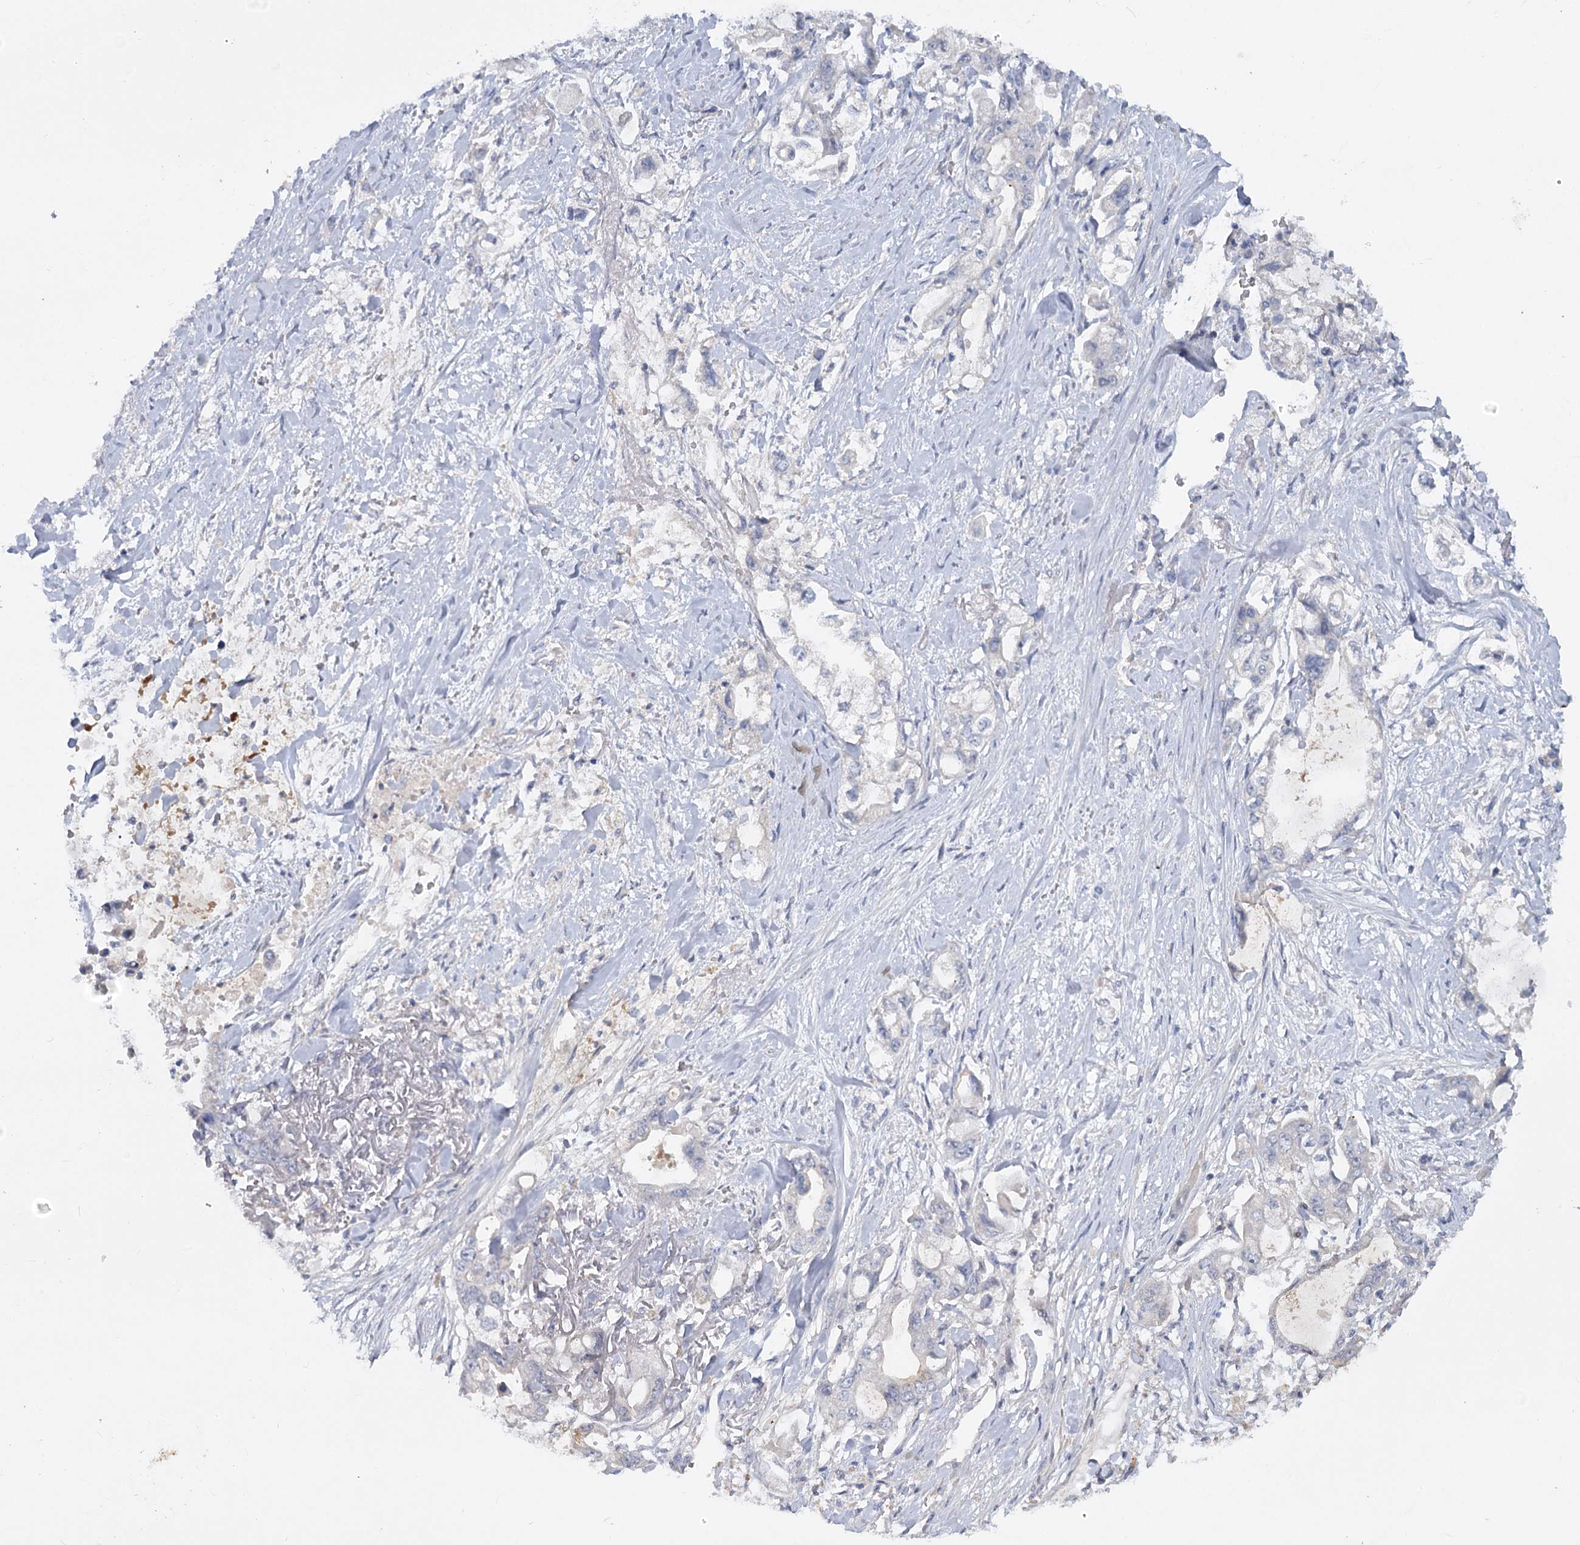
{"staining": {"intensity": "negative", "quantity": "none", "location": "none"}, "tissue": "stomach cancer", "cell_type": "Tumor cells", "image_type": "cancer", "snomed": [{"axis": "morphology", "description": "Adenocarcinoma, NOS"}, {"axis": "topography", "description": "Stomach"}], "caption": "A micrograph of human stomach cancer is negative for staining in tumor cells.", "gene": "EFHC2", "patient": {"sex": "male", "age": 62}}